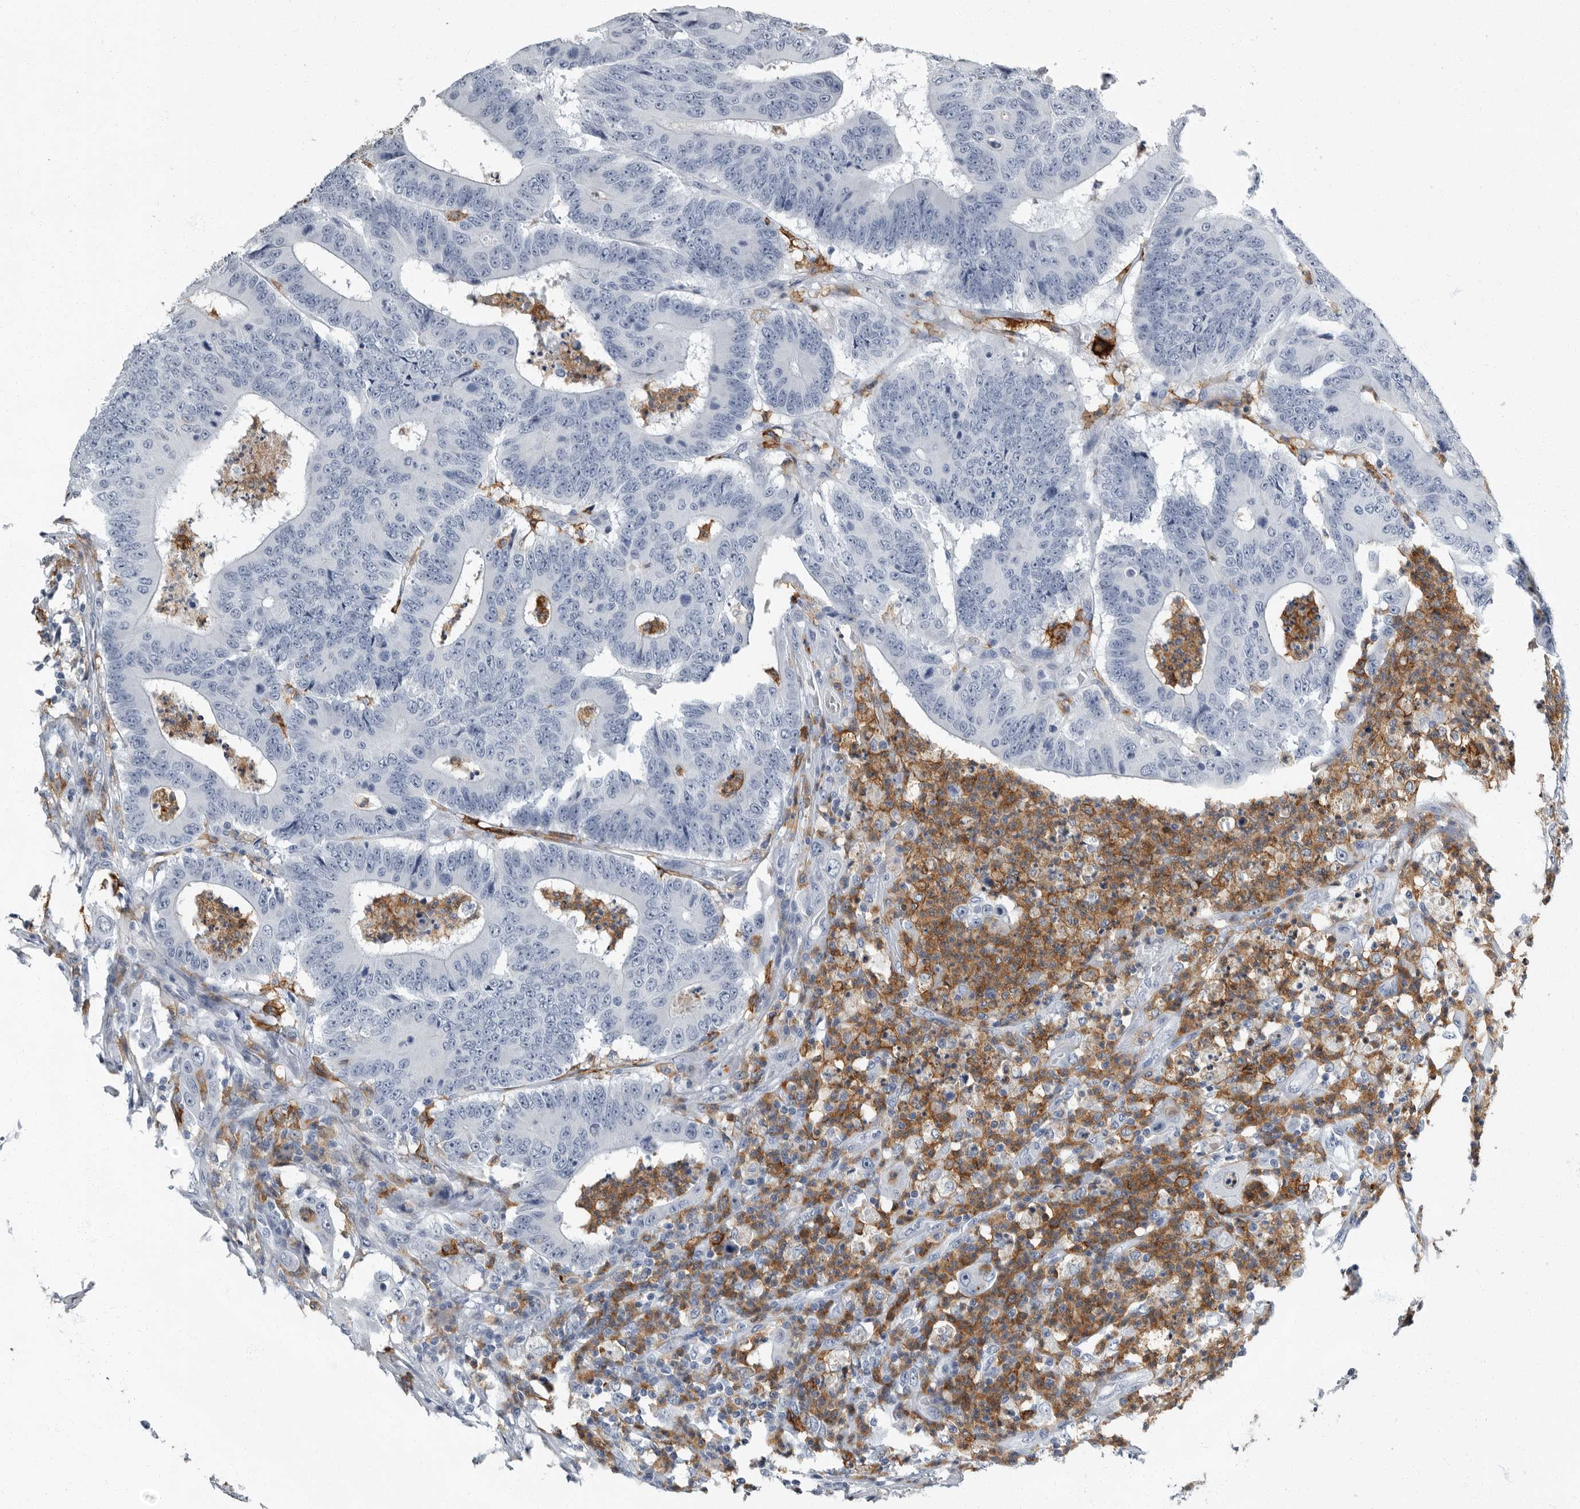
{"staining": {"intensity": "negative", "quantity": "none", "location": "none"}, "tissue": "colorectal cancer", "cell_type": "Tumor cells", "image_type": "cancer", "snomed": [{"axis": "morphology", "description": "Adenocarcinoma, NOS"}, {"axis": "topography", "description": "Colon"}], "caption": "Protein analysis of adenocarcinoma (colorectal) displays no significant staining in tumor cells.", "gene": "FCER1G", "patient": {"sex": "male", "age": 83}}